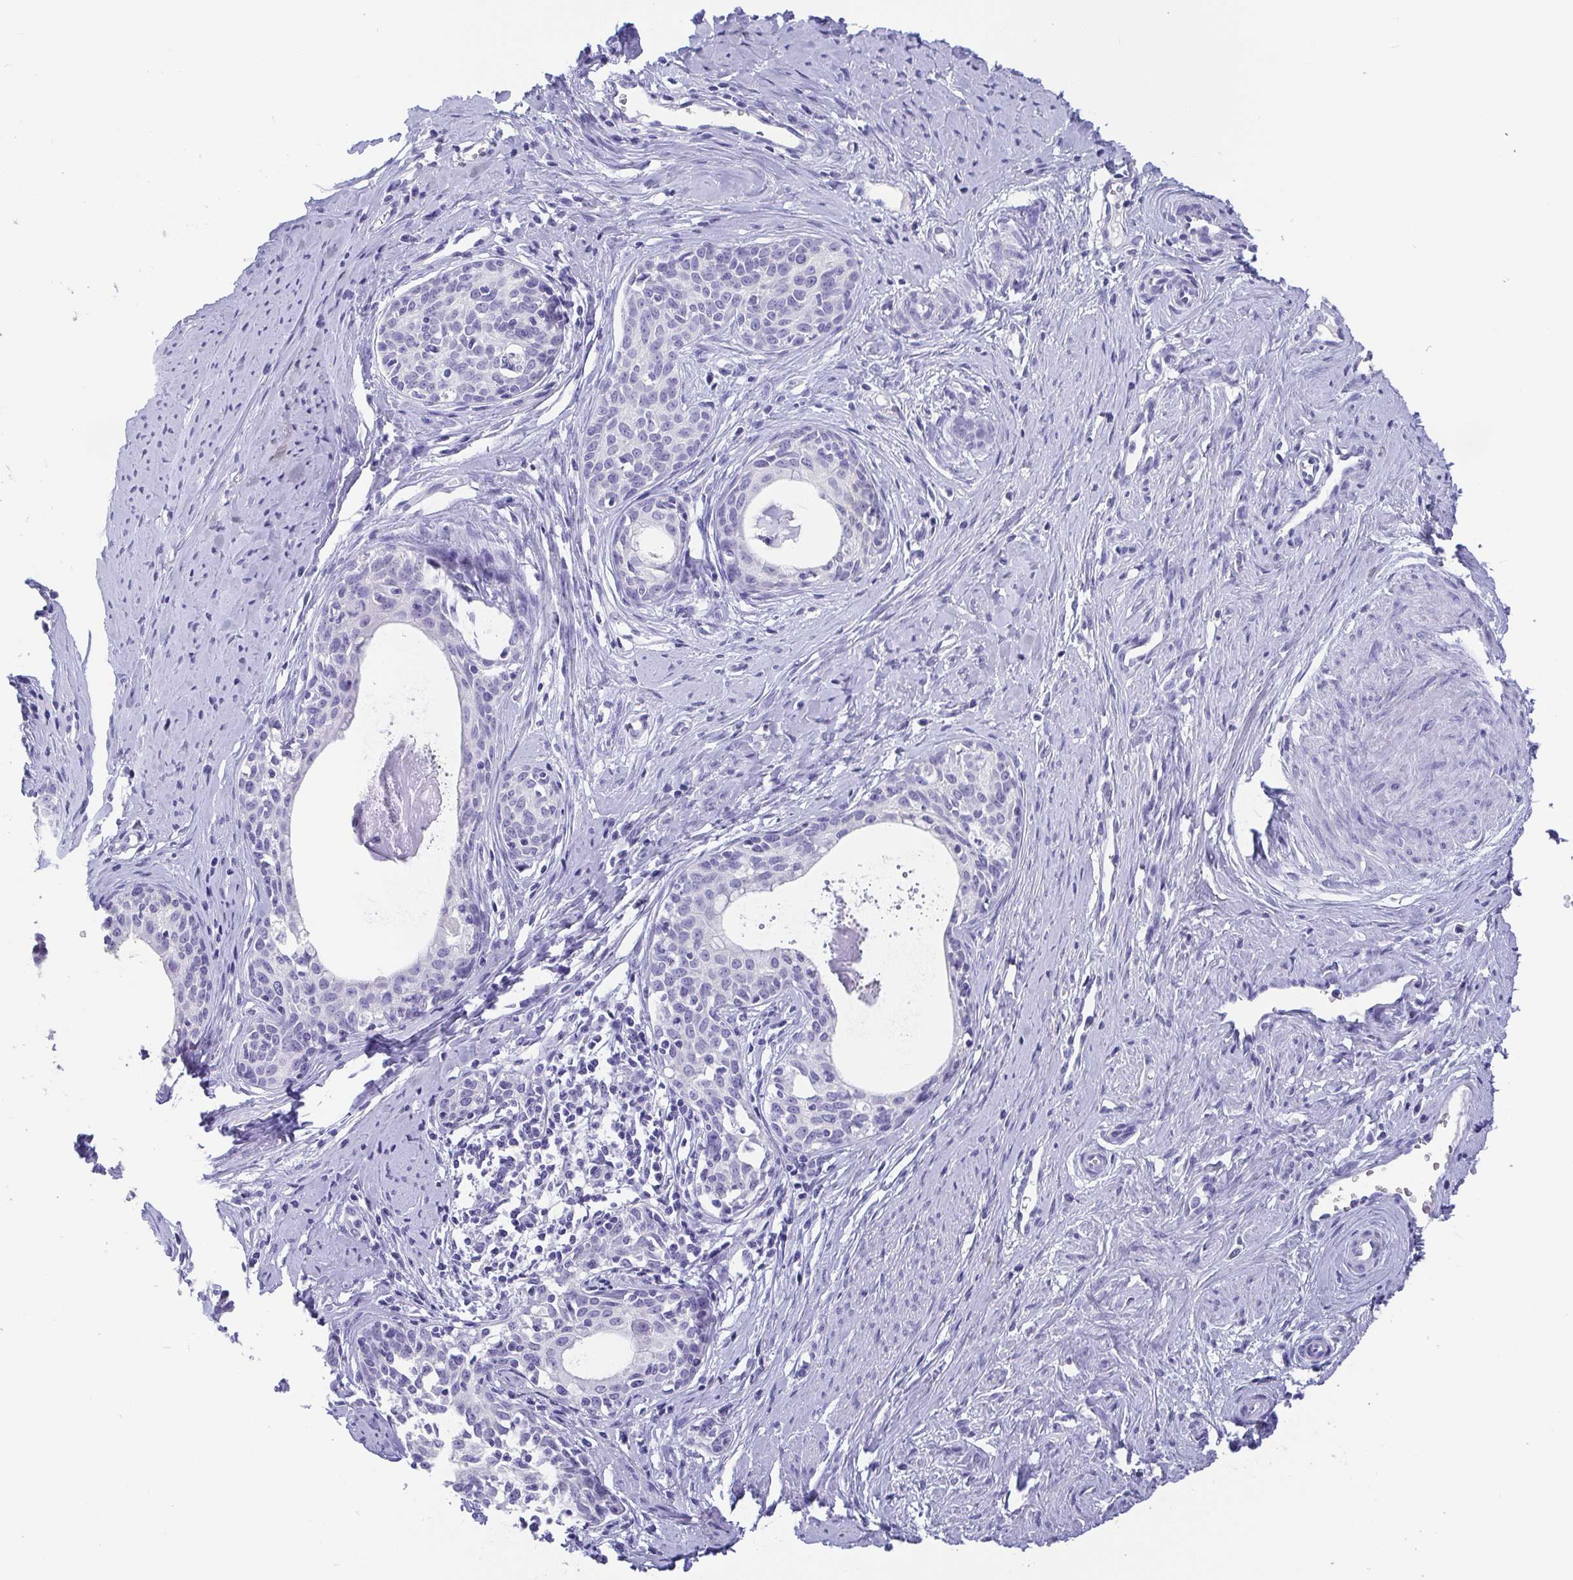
{"staining": {"intensity": "negative", "quantity": "none", "location": "none"}, "tissue": "cervical cancer", "cell_type": "Tumor cells", "image_type": "cancer", "snomed": [{"axis": "morphology", "description": "Squamous cell carcinoma, NOS"}, {"axis": "morphology", "description": "Adenocarcinoma, NOS"}, {"axis": "topography", "description": "Cervix"}], "caption": "Photomicrograph shows no significant protein positivity in tumor cells of cervical cancer.", "gene": "SCGN", "patient": {"sex": "female", "age": 52}}